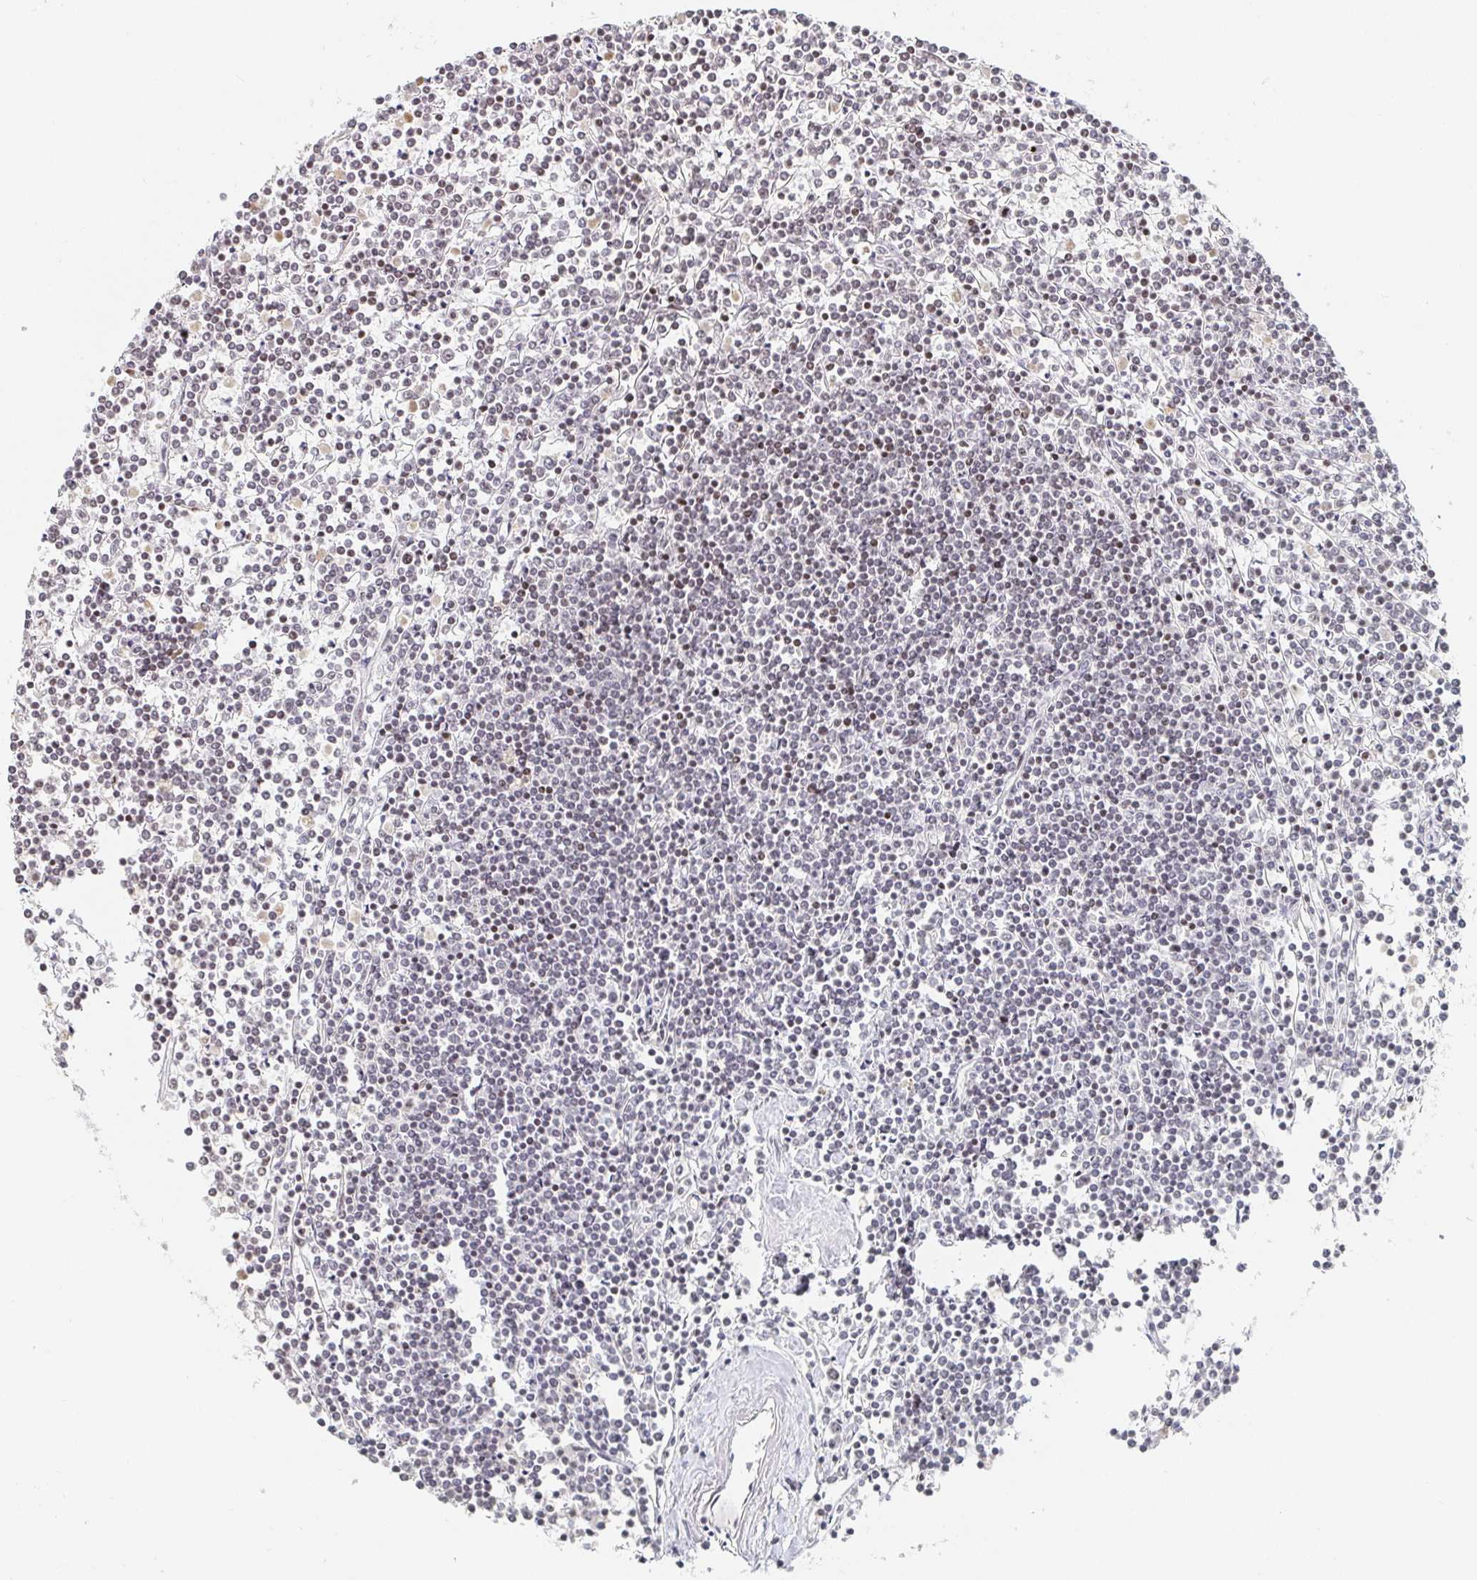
{"staining": {"intensity": "weak", "quantity": "<25%", "location": "nuclear"}, "tissue": "lymphoma", "cell_type": "Tumor cells", "image_type": "cancer", "snomed": [{"axis": "morphology", "description": "Malignant lymphoma, non-Hodgkin's type, Low grade"}, {"axis": "topography", "description": "Spleen"}], "caption": "Immunohistochemical staining of human malignant lymphoma, non-Hodgkin's type (low-grade) demonstrates no significant positivity in tumor cells.", "gene": "NME9", "patient": {"sex": "female", "age": 19}}